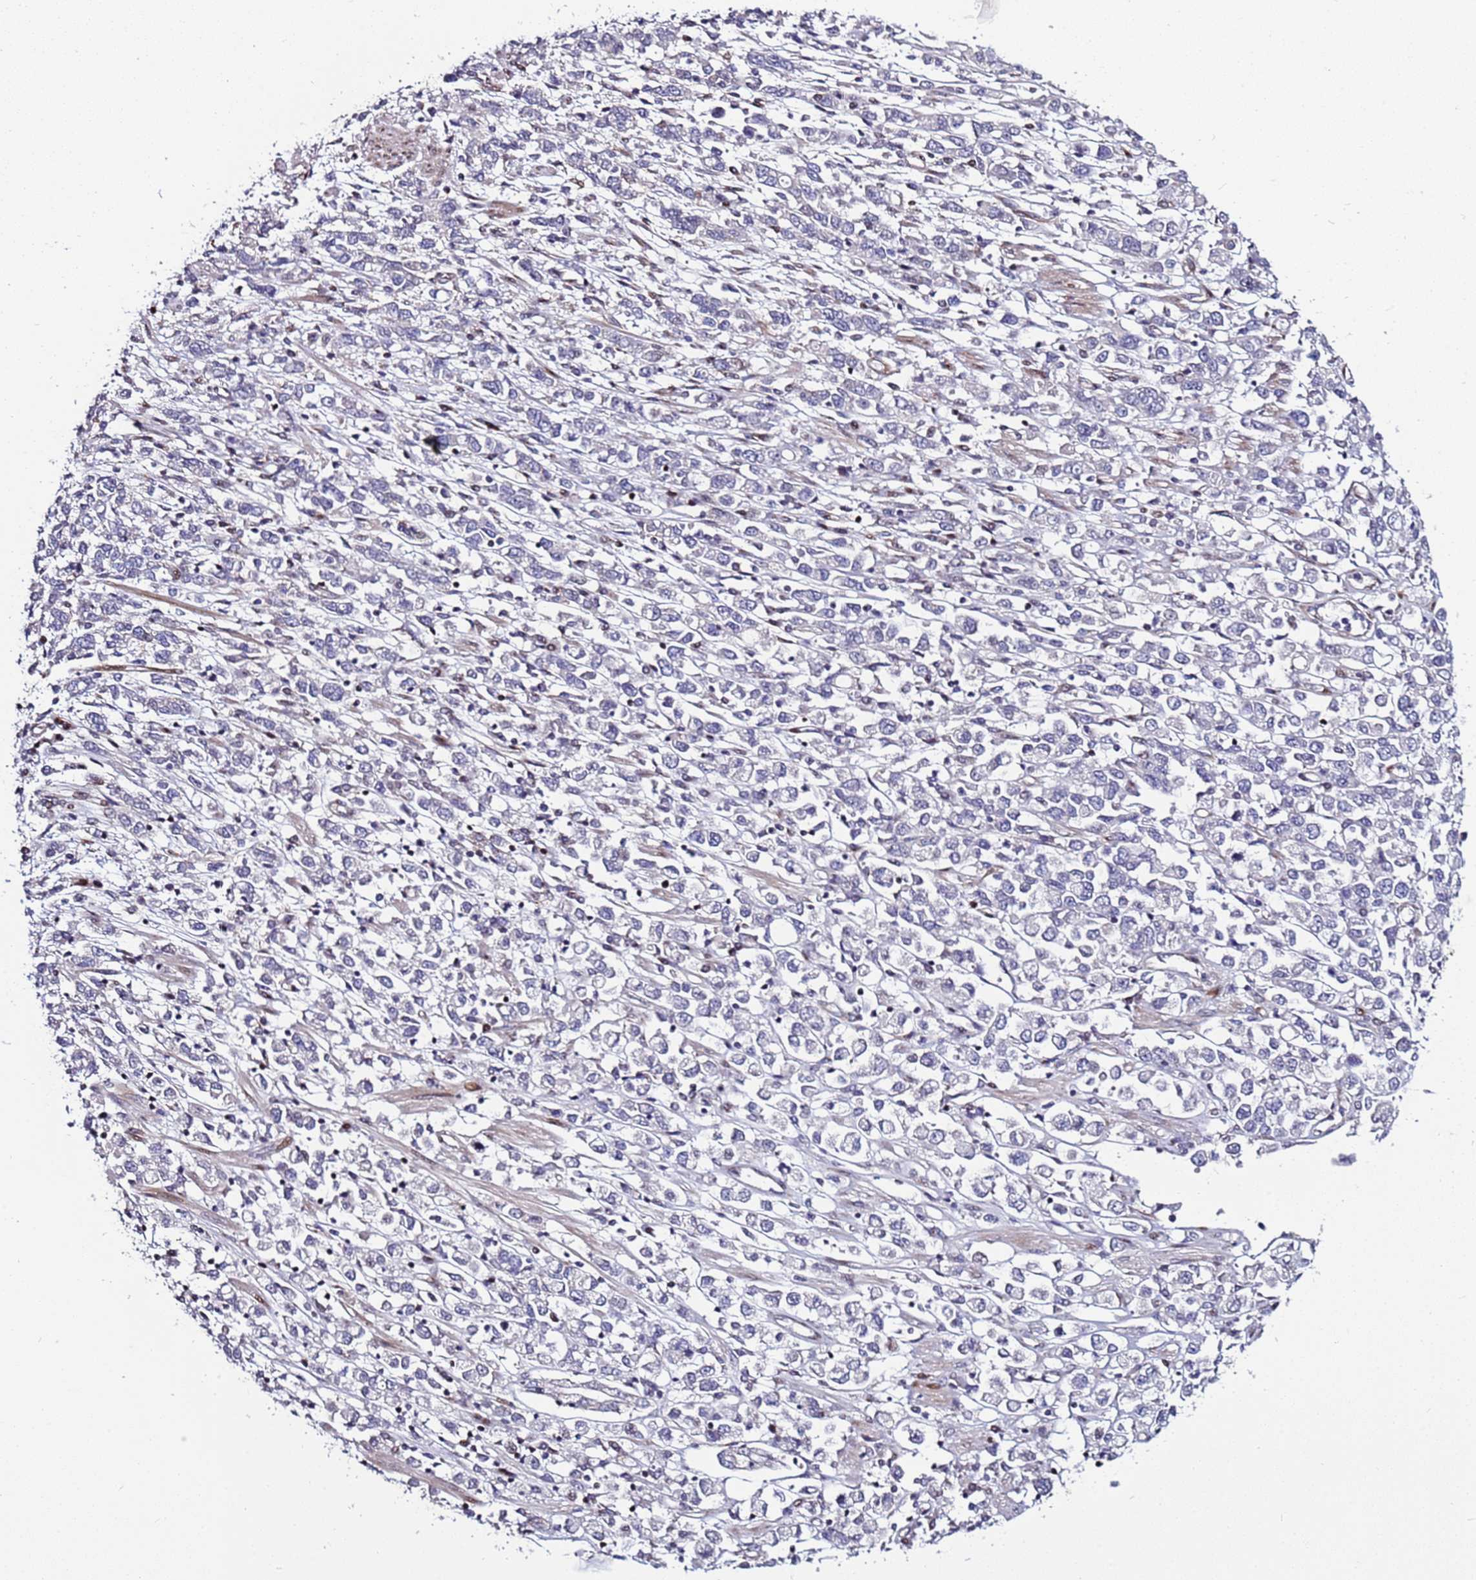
{"staining": {"intensity": "negative", "quantity": "none", "location": "none"}, "tissue": "stomach cancer", "cell_type": "Tumor cells", "image_type": "cancer", "snomed": [{"axis": "morphology", "description": "Adenocarcinoma, NOS"}, {"axis": "topography", "description": "Stomach"}], "caption": "The image shows no significant expression in tumor cells of stomach cancer (adenocarcinoma). (Immunohistochemistry (ihc), brightfield microscopy, high magnification).", "gene": "WBP11", "patient": {"sex": "female", "age": 76}}